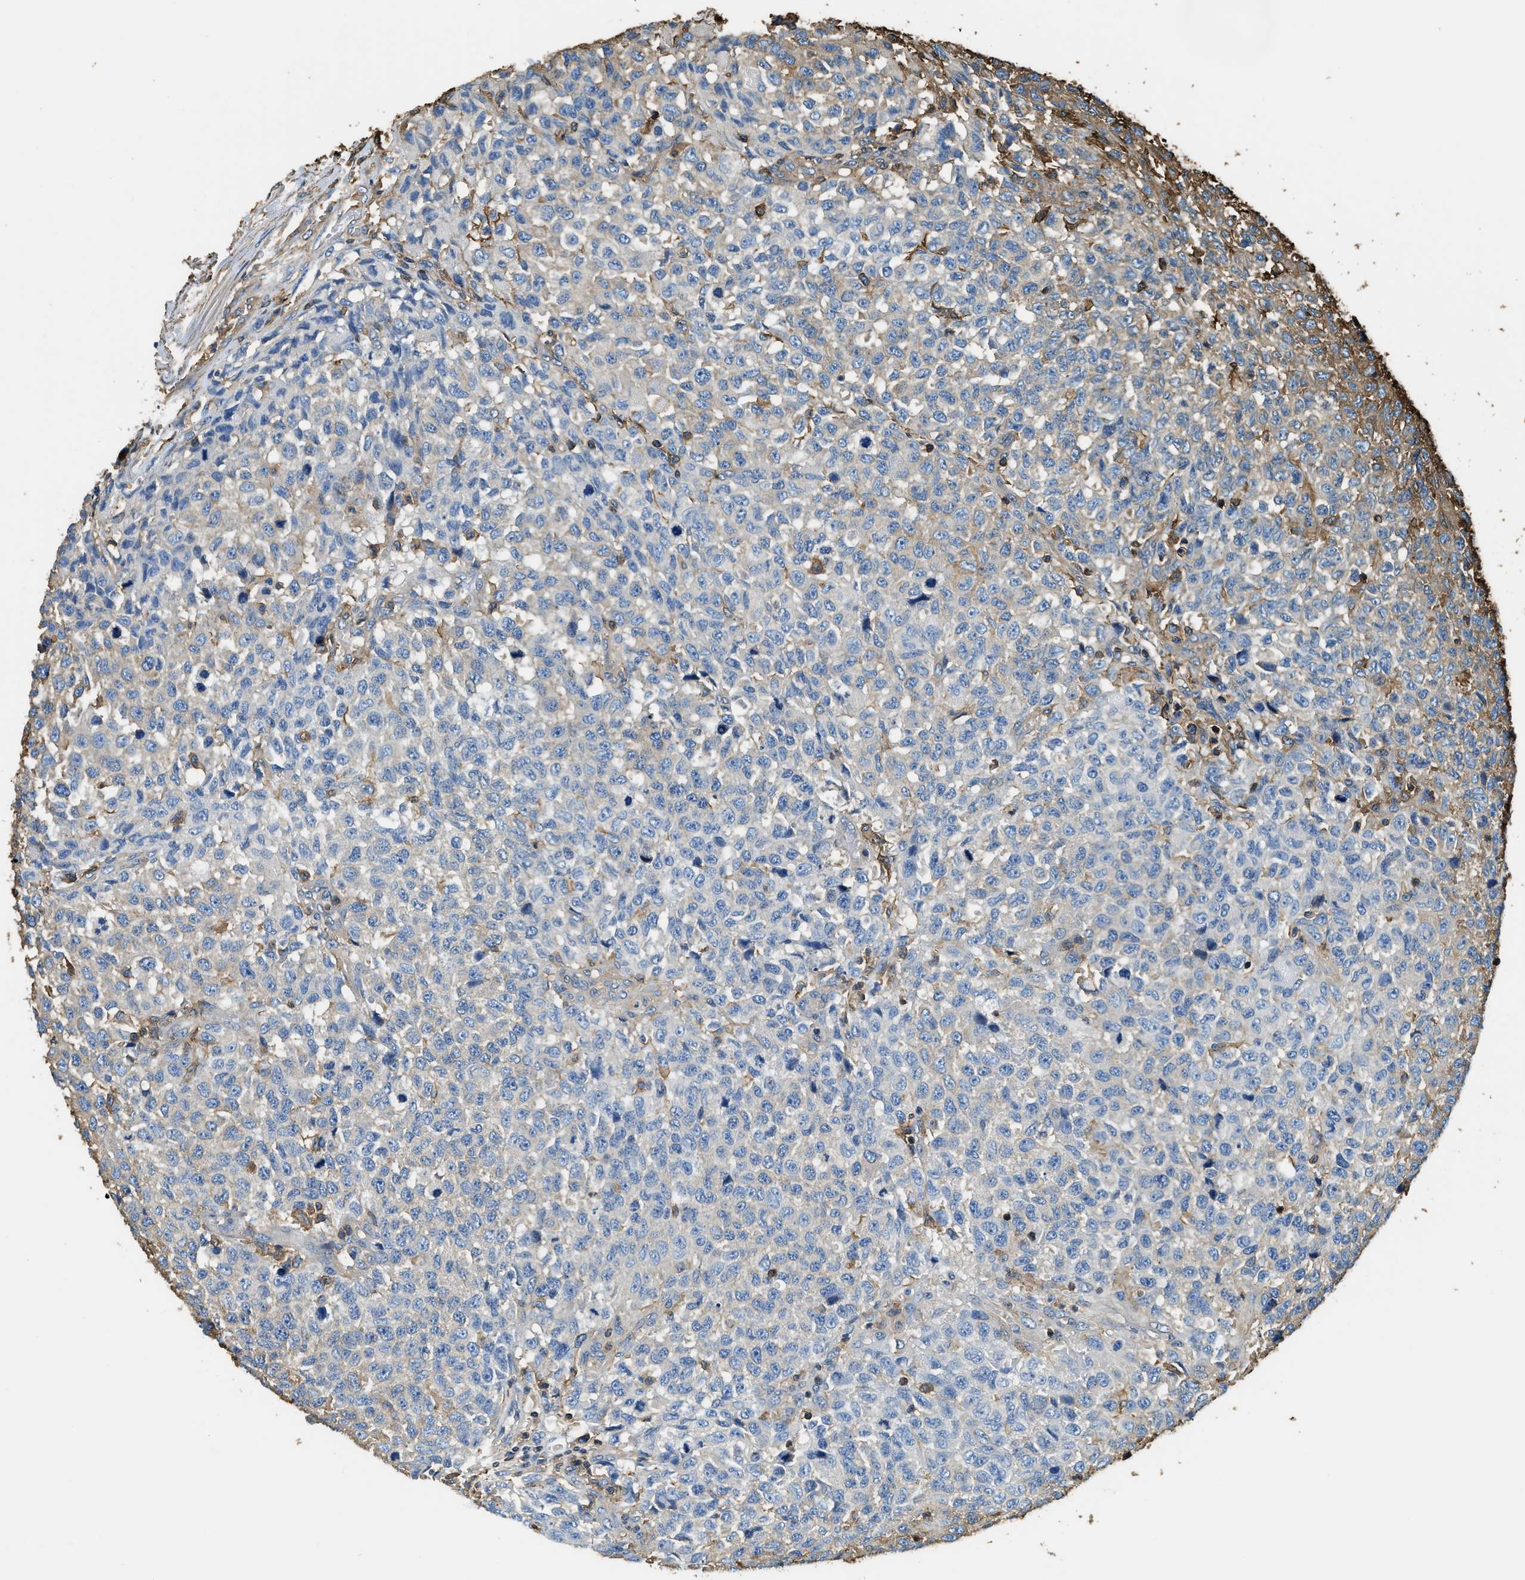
{"staining": {"intensity": "moderate", "quantity": "<25%", "location": "cytoplasmic/membranous"}, "tissue": "testis cancer", "cell_type": "Tumor cells", "image_type": "cancer", "snomed": [{"axis": "morphology", "description": "Seminoma, NOS"}, {"axis": "topography", "description": "Testis"}], "caption": "Moderate cytoplasmic/membranous expression for a protein is present in about <25% of tumor cells of testis seminoma using immunohistochemistry (IHC).", "gene": "ACCS", "patient": {"sex": "male", "age": 59}}